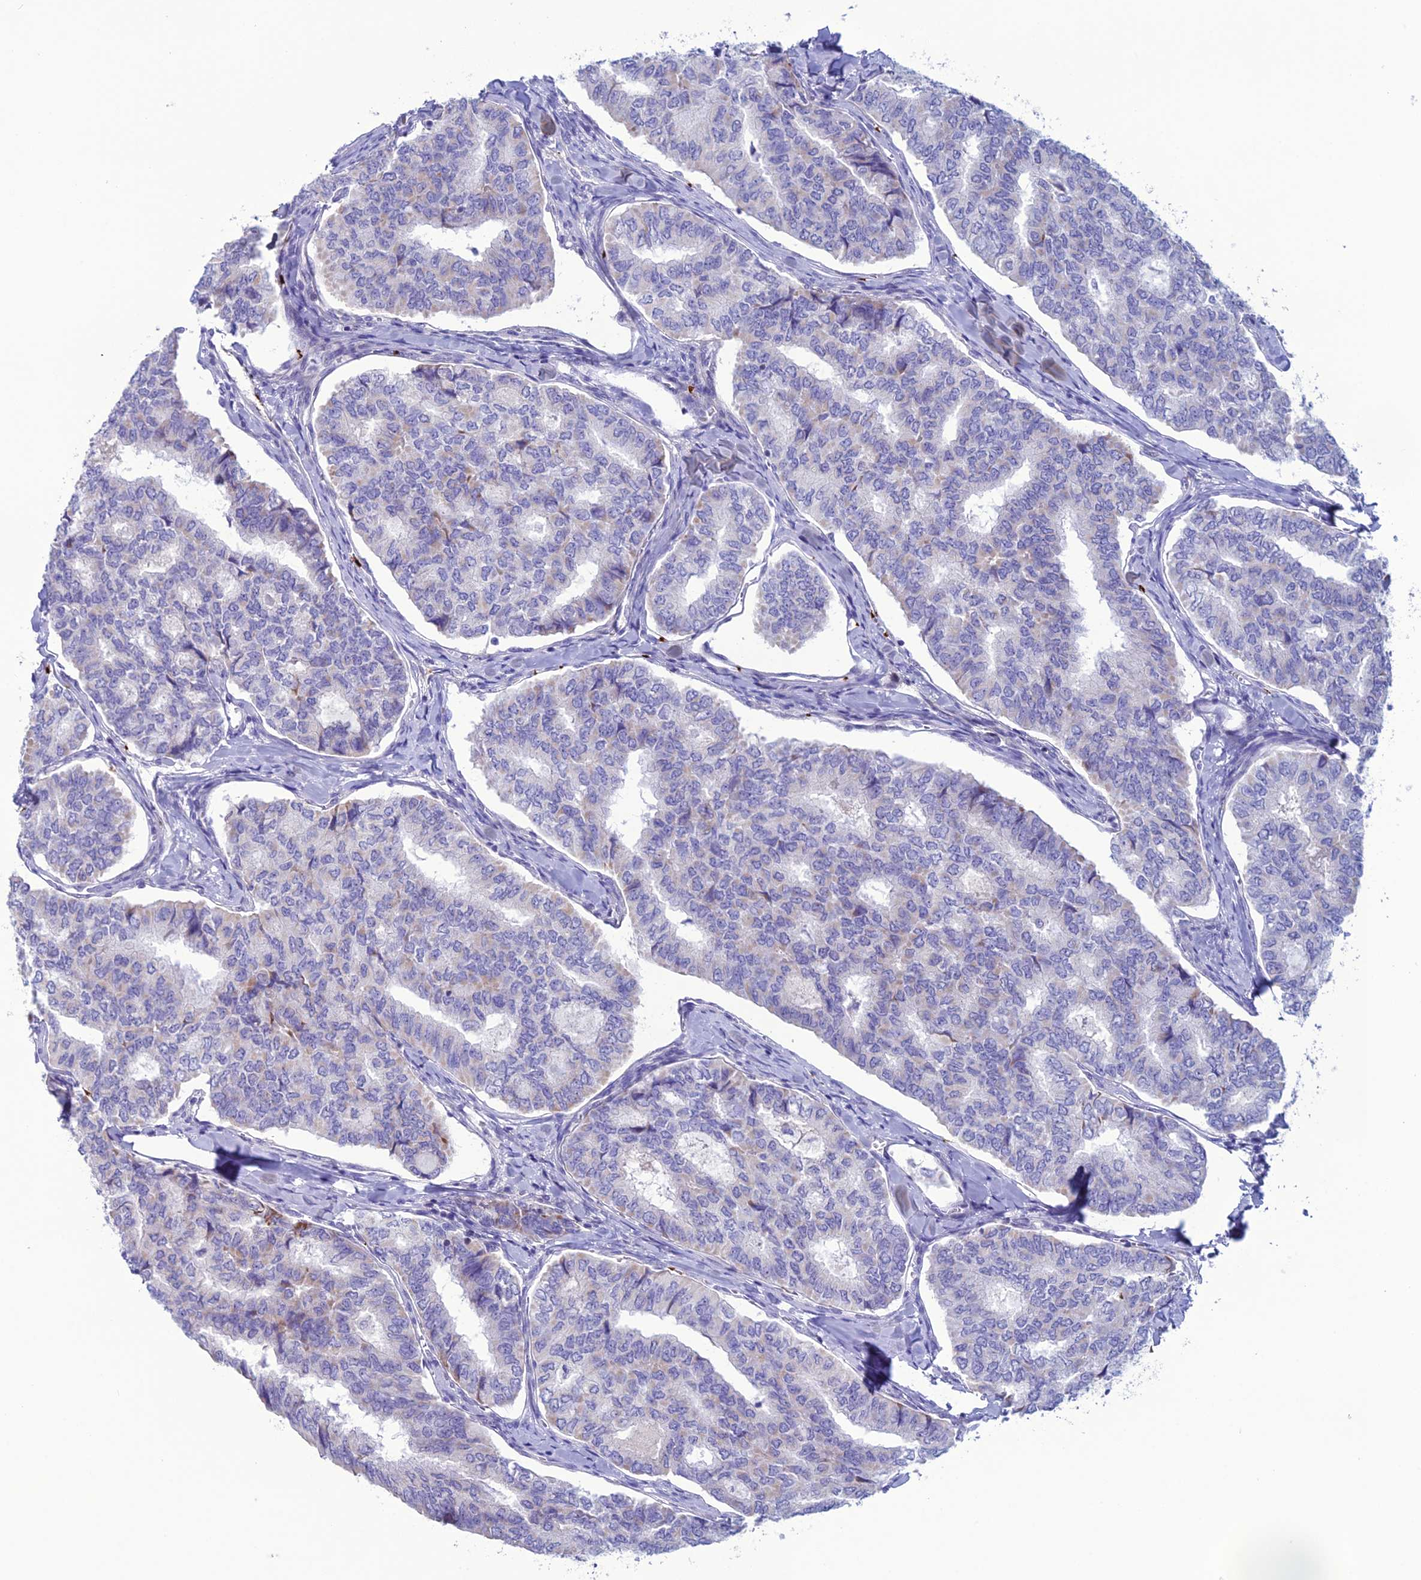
{"staining": {"intensity": "weak", "quantity": "25%-75%", "location": "cytoplasmic/membranous"}, "tissue": "thyroid cancer", "cell_type": "Tumor cells", "image_type": "cancer", "snomed": [{"axis": "morphology", "description": "Papillary adenocarcinoma, NOS"}, {"axis": "topography", "description": "Thyroid gland"}], "caption": "Immunohistochemistry staining of thyroid papillary adenocarcinoma, which shows low levels of weak cytoplasmic/membranous staining in about 25%-75% of tumor cells indicating weak cytoplasmic/membranous protein expression. The staining was performed using DAB (3,3'-diaminobenzidine) (brown) for protein detection and nuclei were counterstained in hematoxylin (blue).", "gene": "C21orf140", "patient": {"sex": "female", "age": 35}}